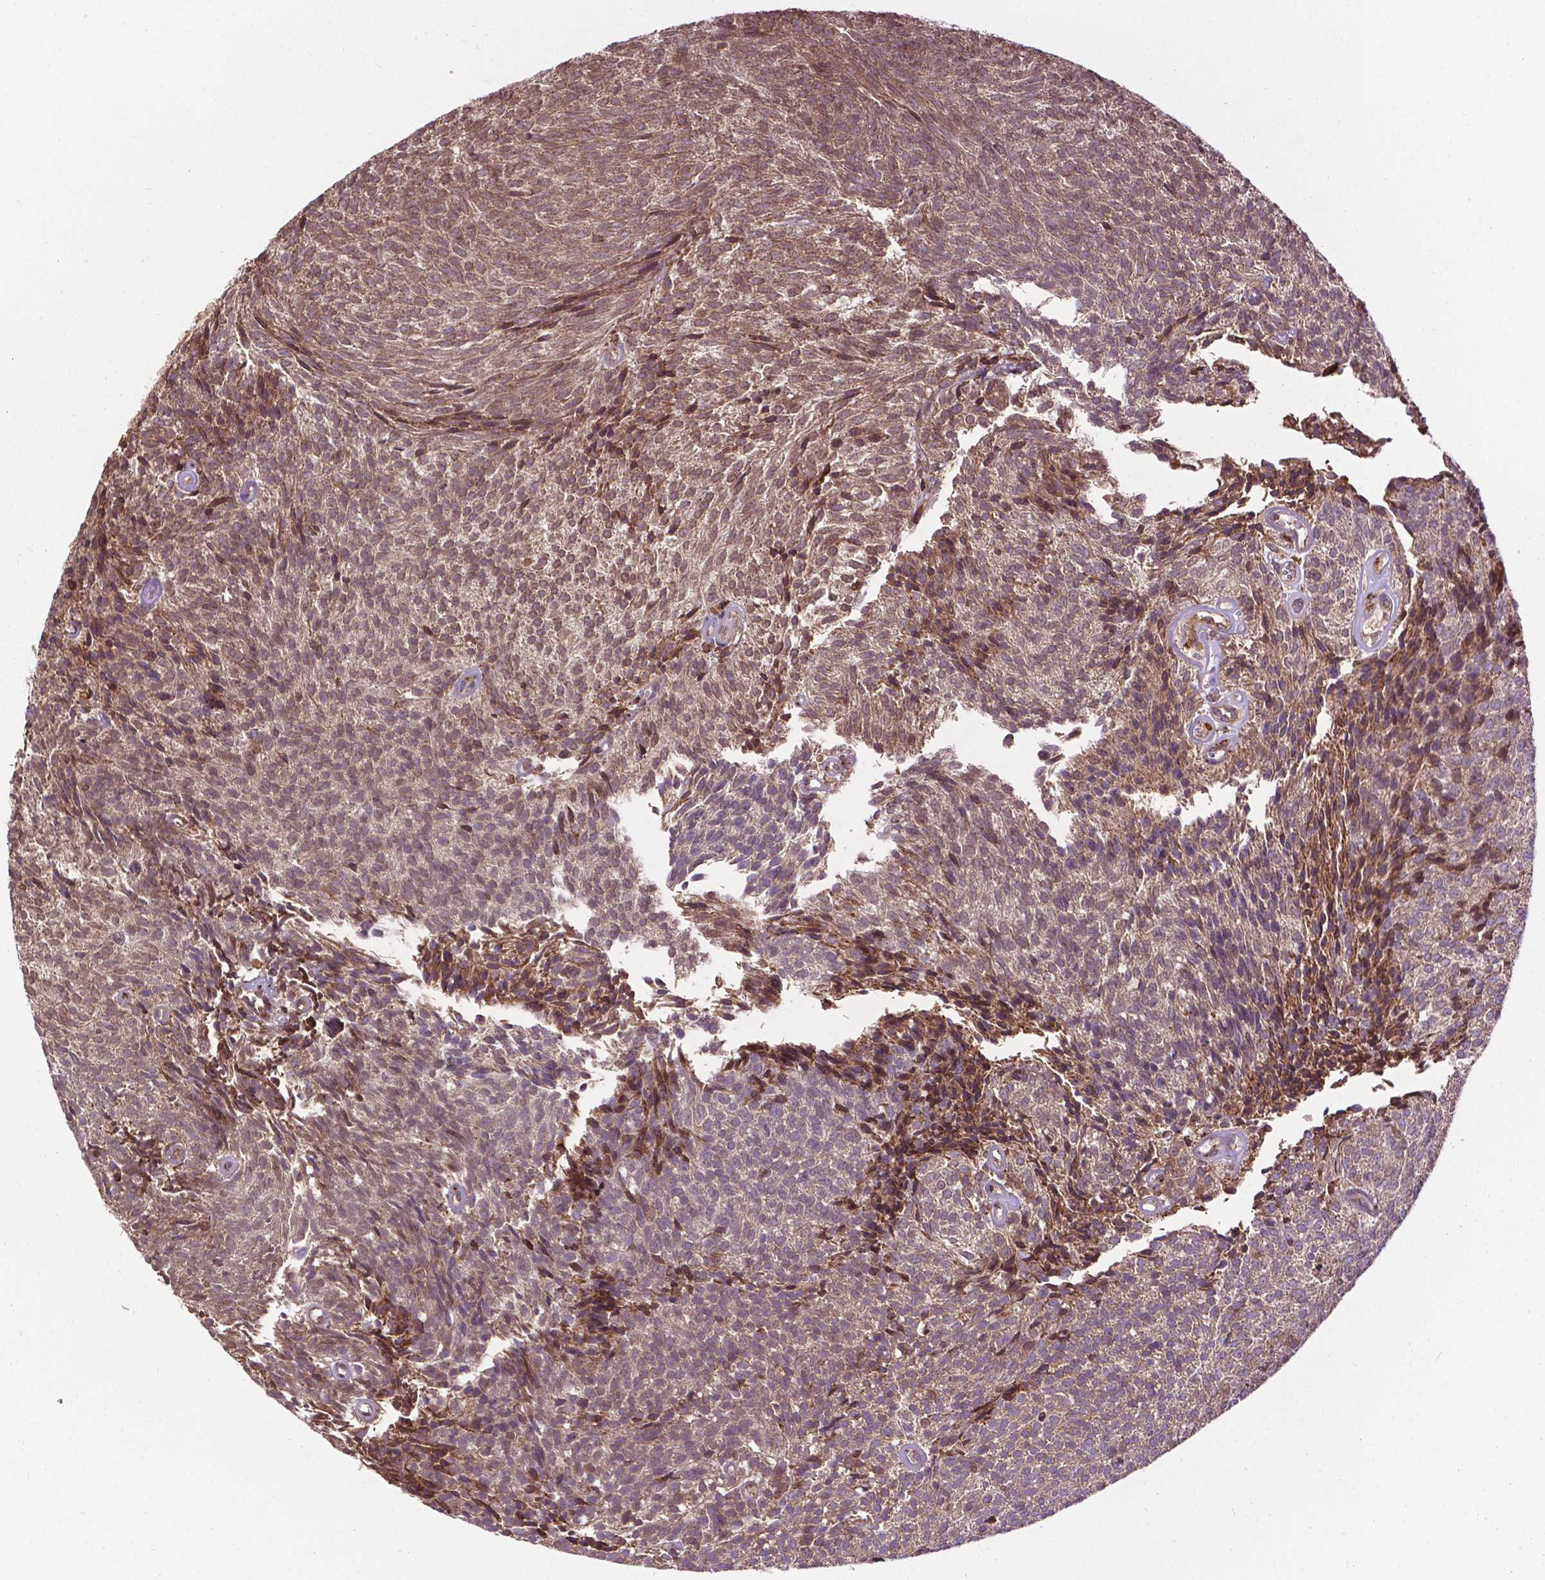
{"staining": {"intensity": "moderate", "quantity": ">75%", "location": "cytoplasmic/membranous"}, "tissue": "urothelial cancer", "cell_type": "Tumor cells", "image_type": "cancer", "snomed": [{"axis": "morphology", "description": "Urothelial carcinoma, Low grade"}, {"axis": "topography", "description": "Urinary bladder"}], "caption": "A brown stain labels moderate cytoplasmic/membranous positivity of a protein in urothelial carcinoma (low-grade) tumor cells.", "gene": "GANAB", "patient": {"sex": "male", "age": 77}}